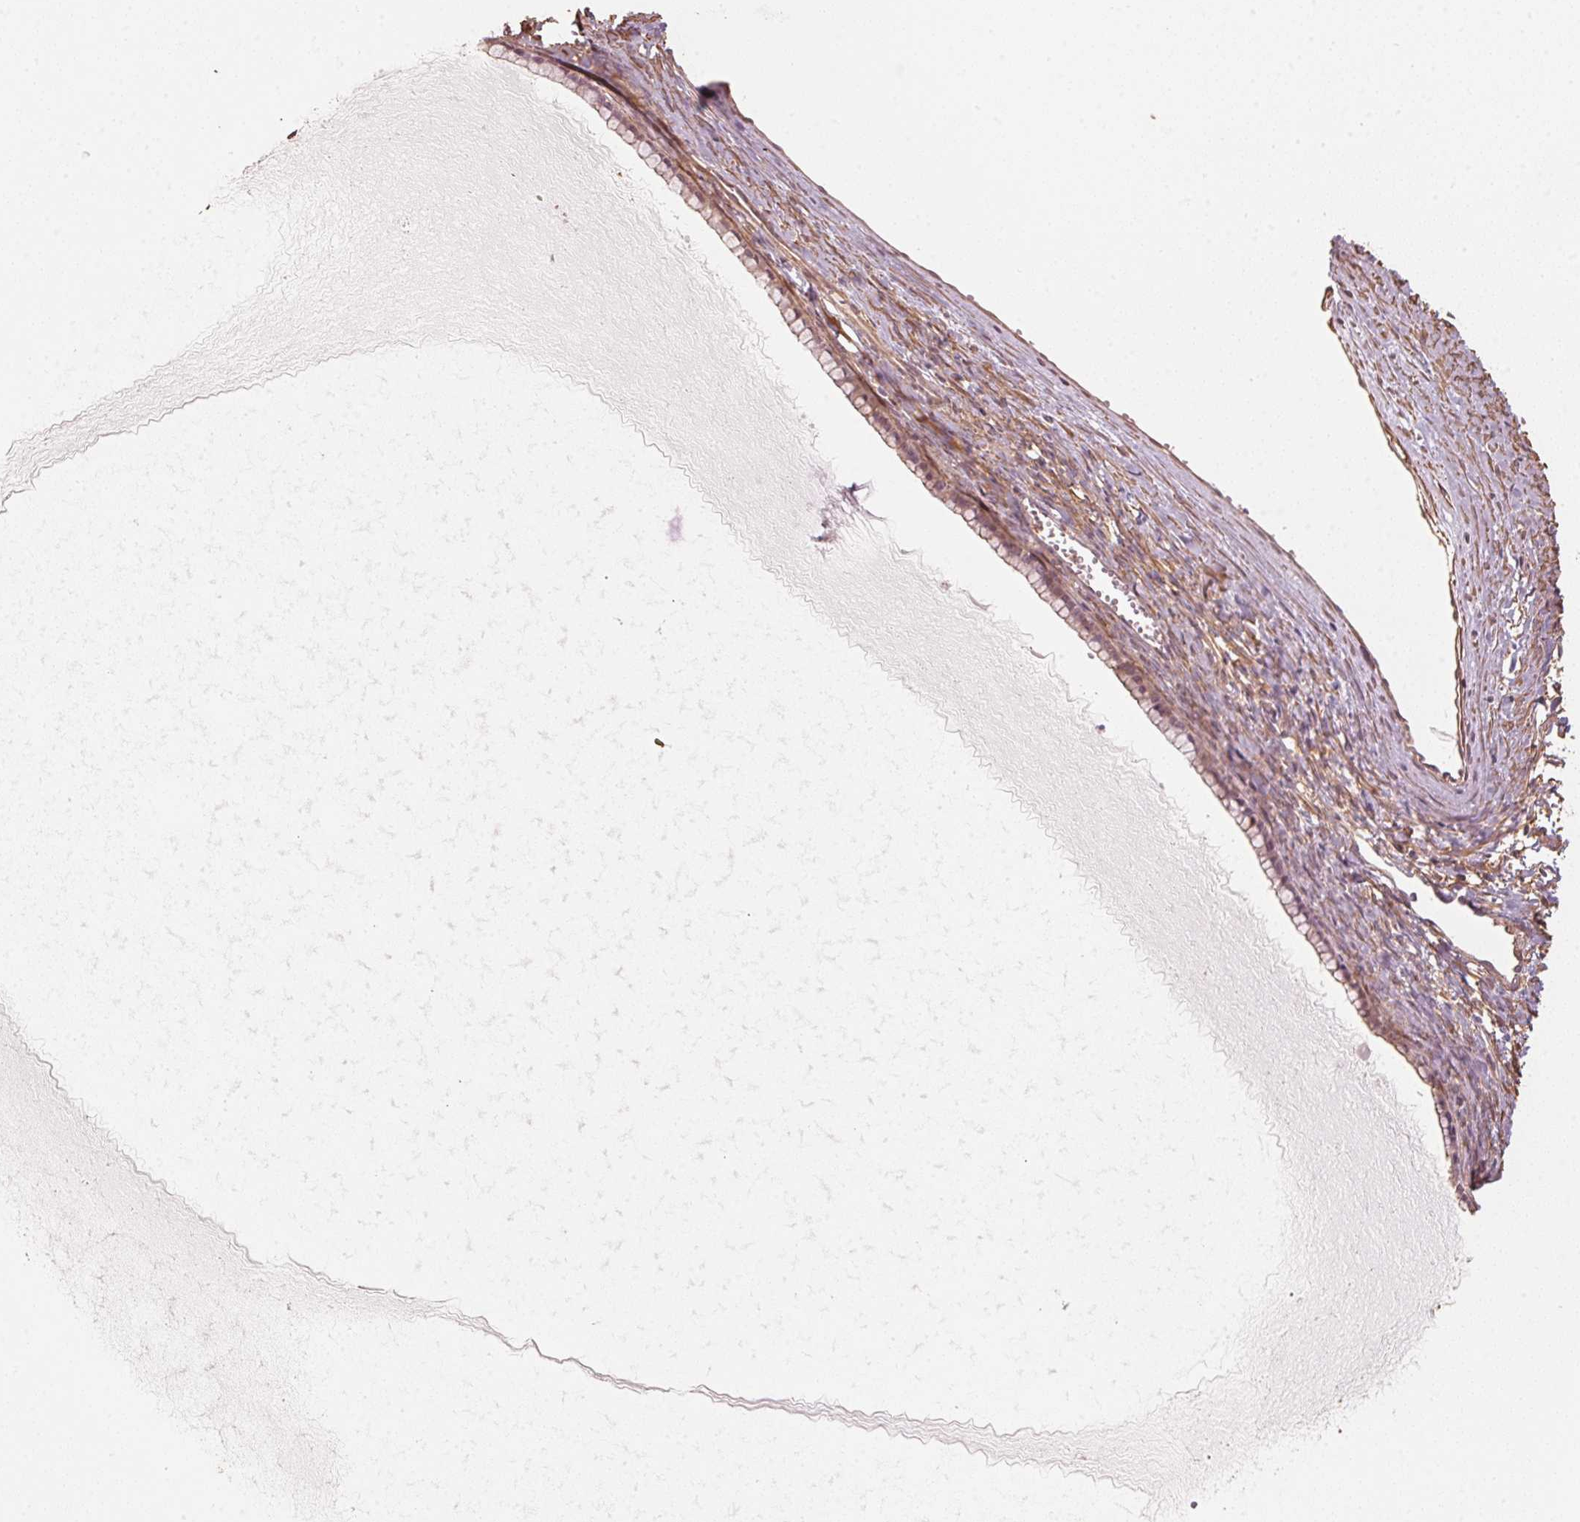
{"staining": {"intensity": "weak", "quantity": "<25%", "location": "cytoplasmic/membranous"}, "tissue": "ovarian cancer", "cell_type": "Tumor cells", "image_type": "cancer", "snomed": [{"axis": "morphology", "description": "Cystadenocarcinoma, mucinous, NOS"}, {"axis": "topography", "description": "Ovary"}], "caption": "This photomicrograph is of ovarian cancer (mucinous cystadenocarcinoma) stained with immunohistochemistry to label a protein in brown with the nuclei are counter-stained blue. There is no positivity in tumor cells.", "gene": "QDPR", "patient": {"sex": "female", "age": 41}}